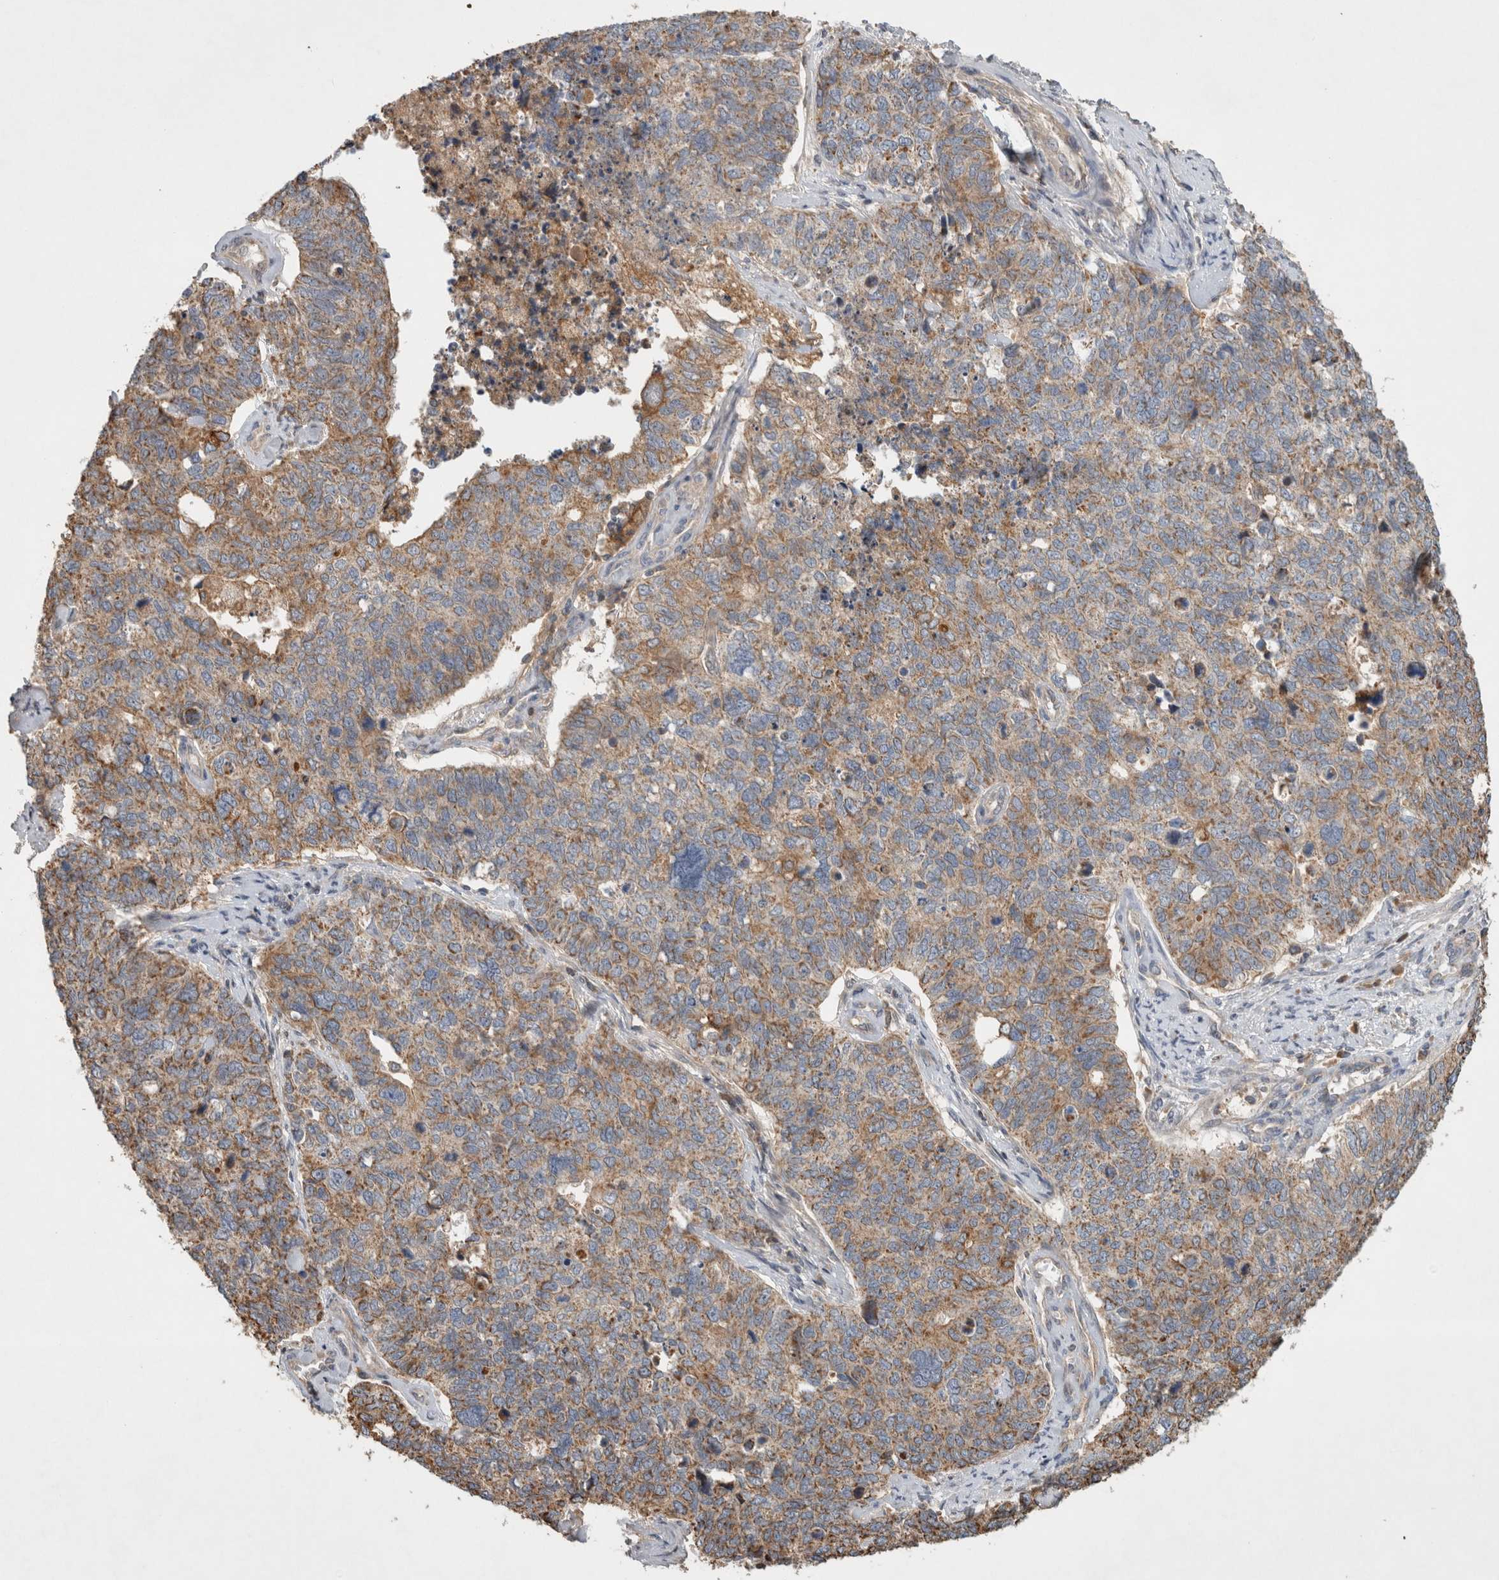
{"staining": {"intensity": "moderate", "quantity": "25%-75%", "location": "cytoplasmic/membranous"}, "tissue": "cervical cancer", "cell_type": "Tumor cells", "image_type": "cancer", "snomed": [{"axis": "morphology", "description": "Squamous cell carcinoma, NOS"}, {"axis": "topography", "description": "Cervix"}], "caption": "Protein staining of squamous cell carcinoma (cervical) tissue demonstrates moderate cytoplasmic/membranous expression in approximately 25%-75% of tumor cells. (DAB (3,3'-diaminobenzidine) IHC with brightfield microscopy, high magnification).", "gene": "SERAC1", "patient": {"sex": "female", "age": 63}}